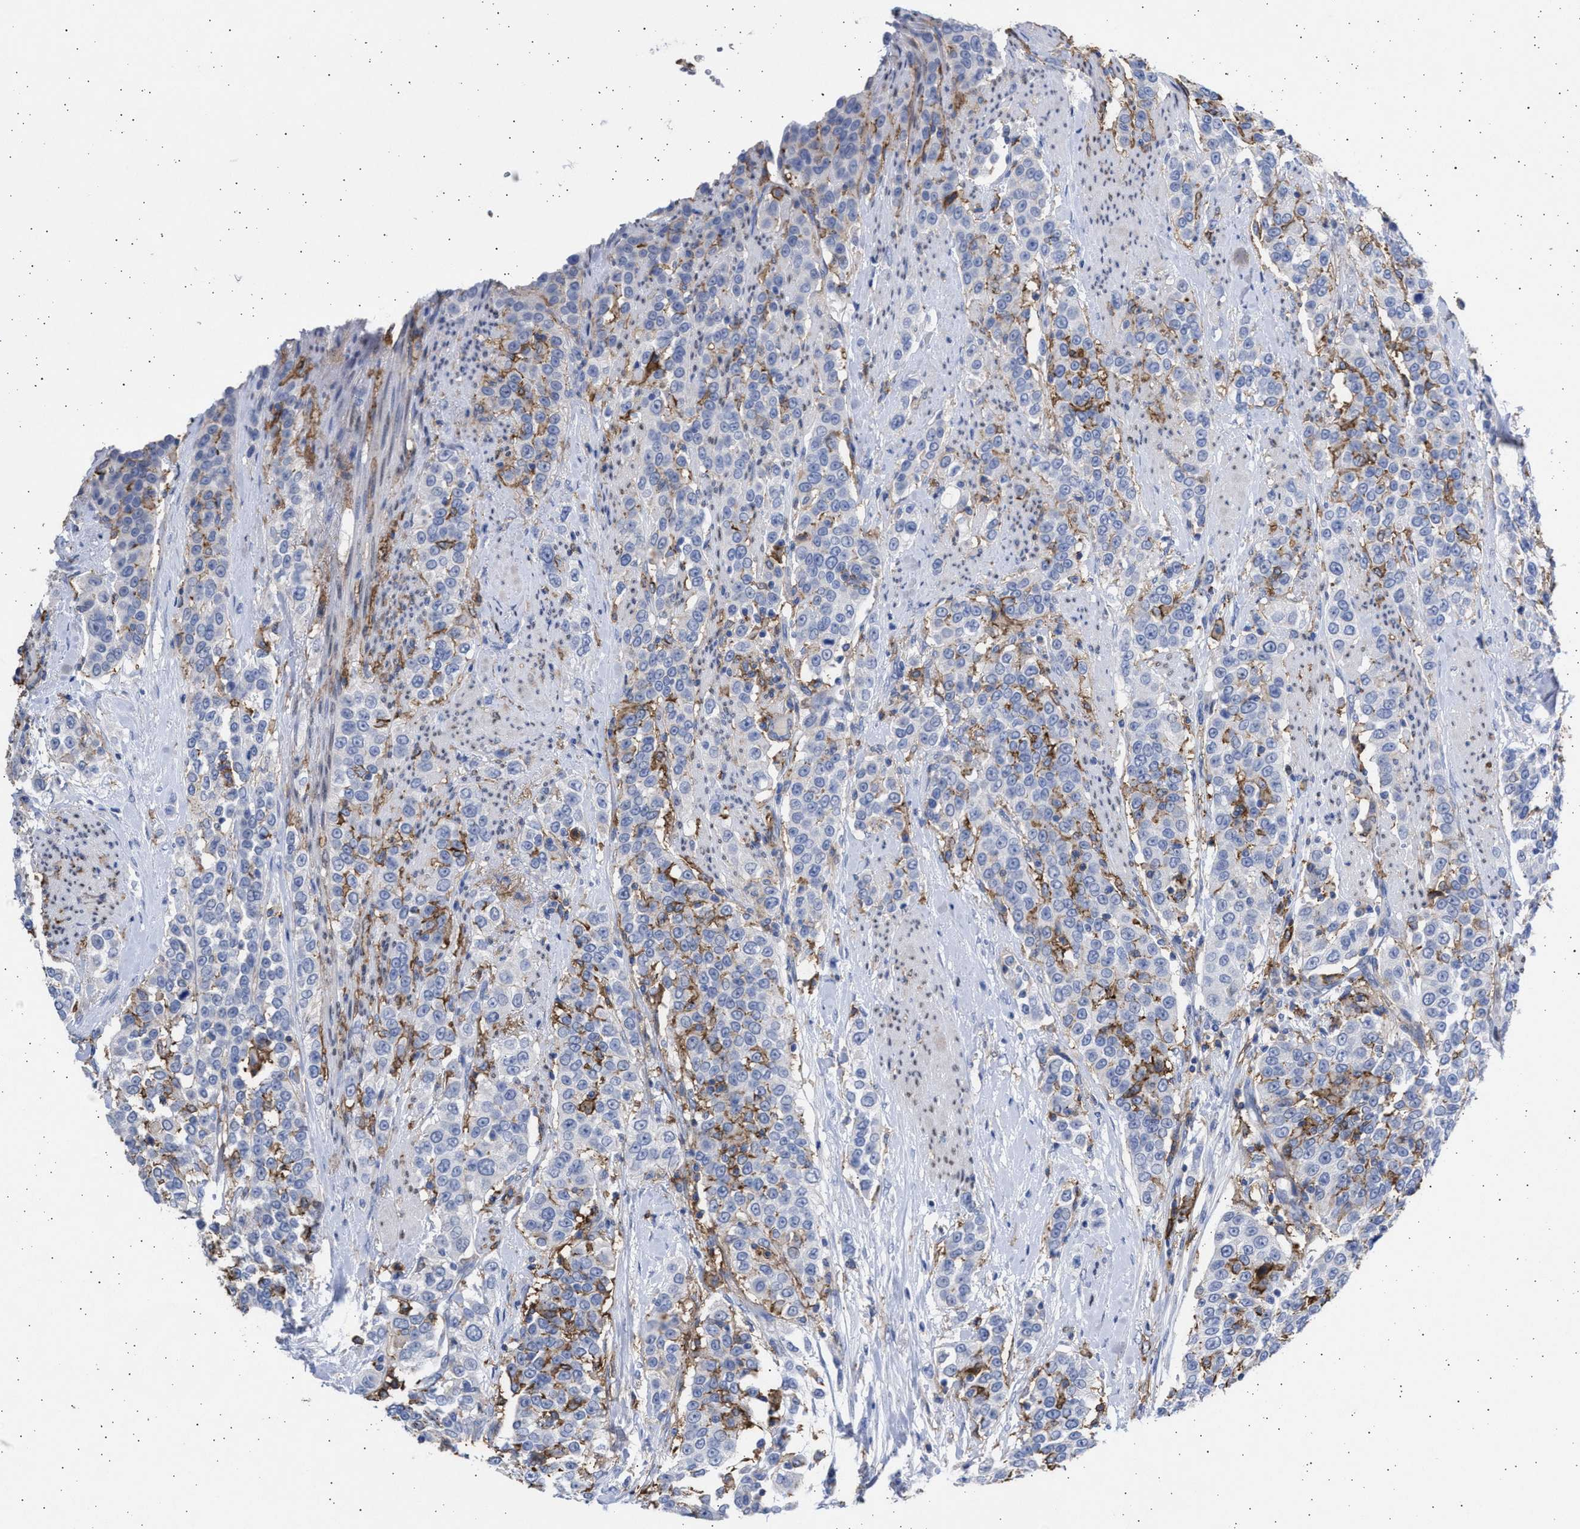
{"staining": {"intensity": "negative", "quantity": "none", "location": "none"}, "tissue": "urothelial cancer", "cell_type": "Tumor cells", "image_type": "cancer", "snomed": [{"axis": "morphology", "description": "Urothelial carcinoma, High grade"}, {"axis": "topography", "description": "Urinary bladder"}], "caption": "A high-resolution histopathology image shows immunohistochemistry (IHC) staining of high-grade urothelial carcinoma, which reveals no significant staining in tumor cells.", "gene": "FCER1A", "patient": {"sex": "female", "age": 80}}